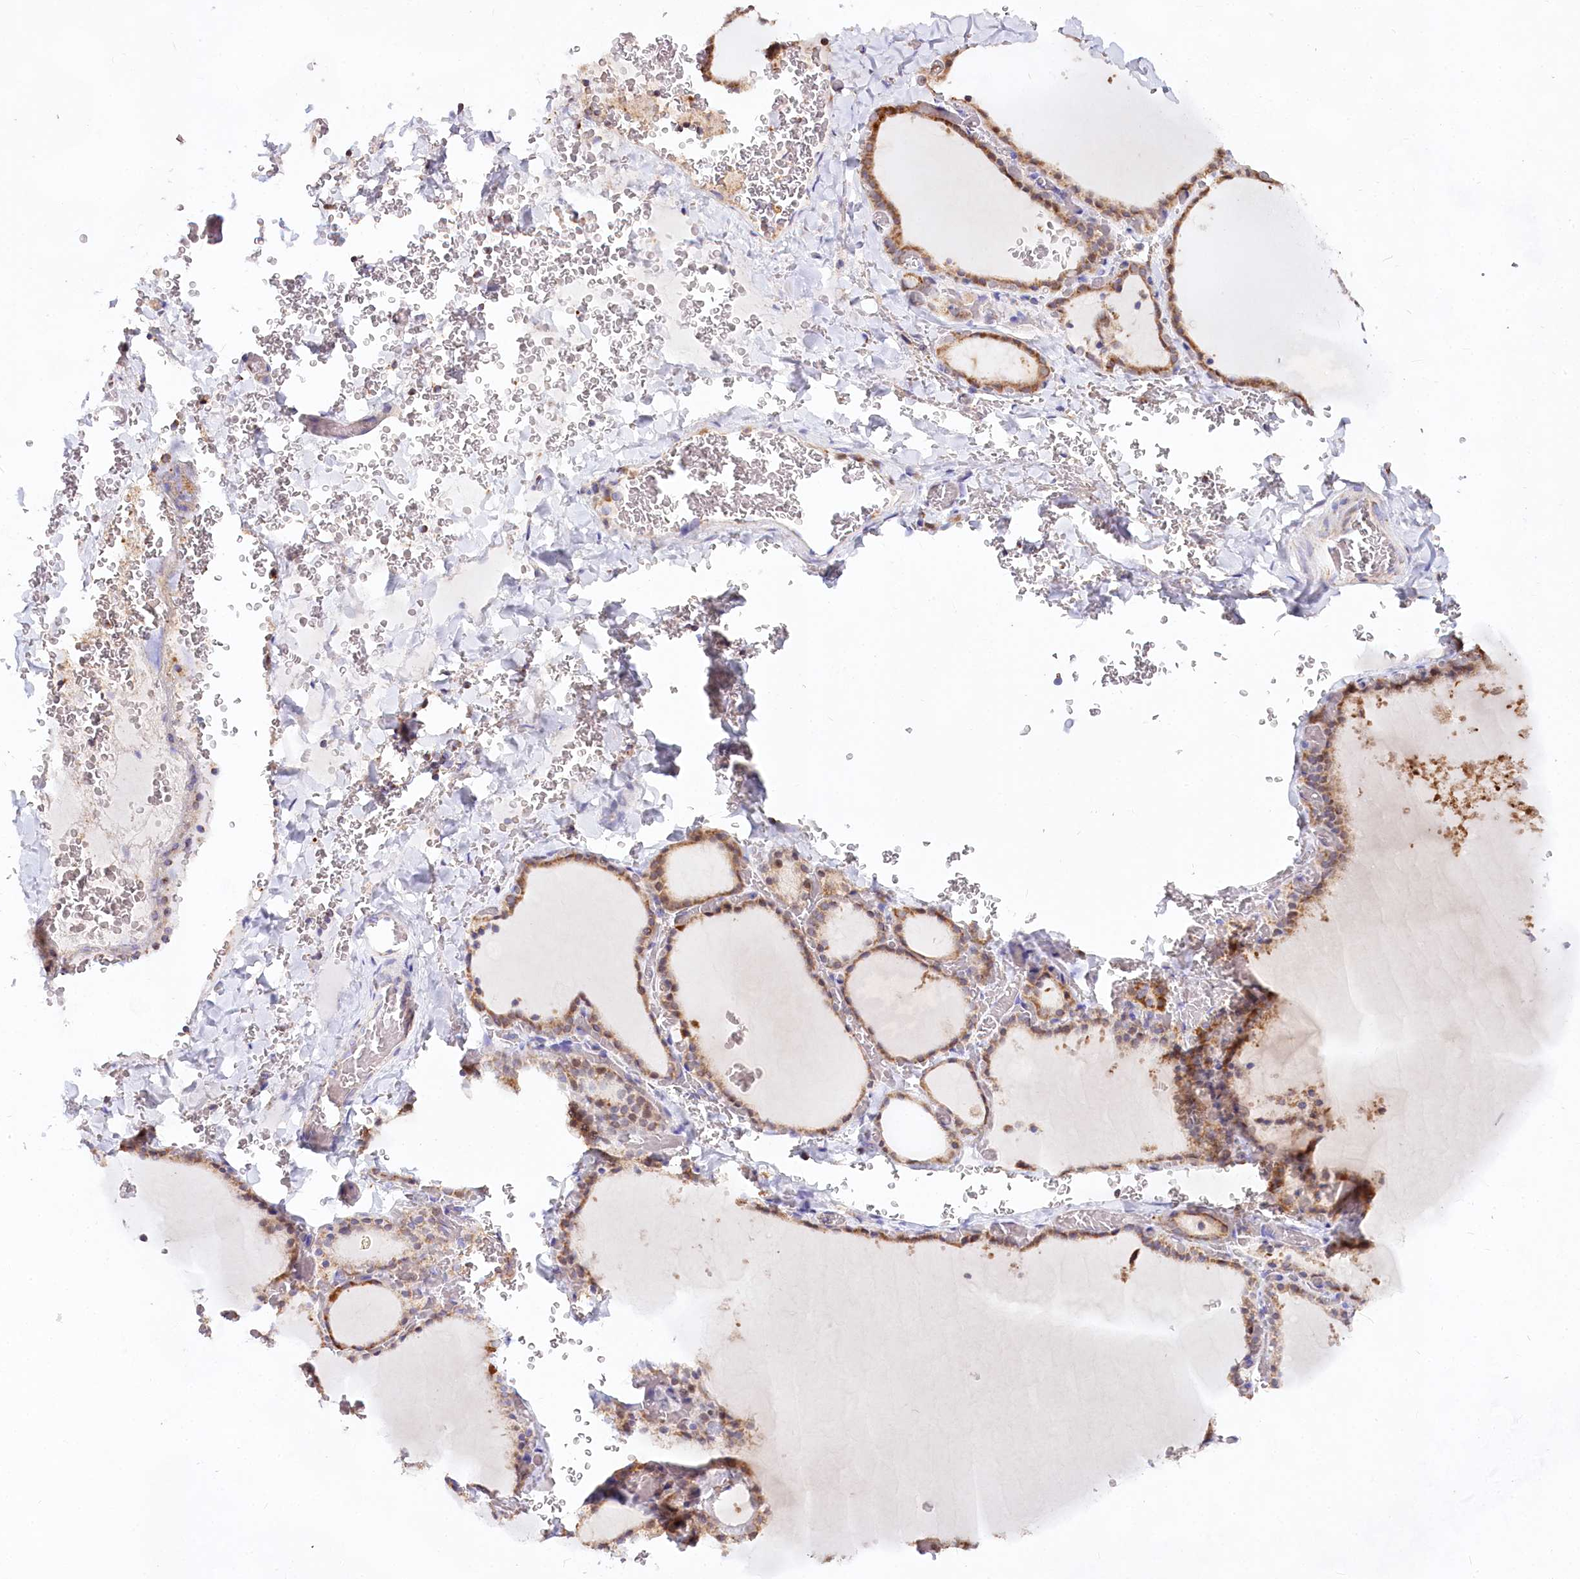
{"staining": {"intensity": "moderate", "quantity": ">75%", "location": "cytoplasmic/membranous"}, "tissue": "thyroid gland", "cell_type": "Glandular cells", "image_type": "normal", "snomed": [{"axis": "morphology", "description": "Normal tissue, NOS"}, {"axis": "topography", "description": "Thyroid gland"}], "caption": "A medium amount of moderate cytoplasmic/membranous expression is appreciated in about >75% of glandular cells in normal thyroid gland.", "gene": "TASOR2", "patient": {"sex": "female", "age": 39}}